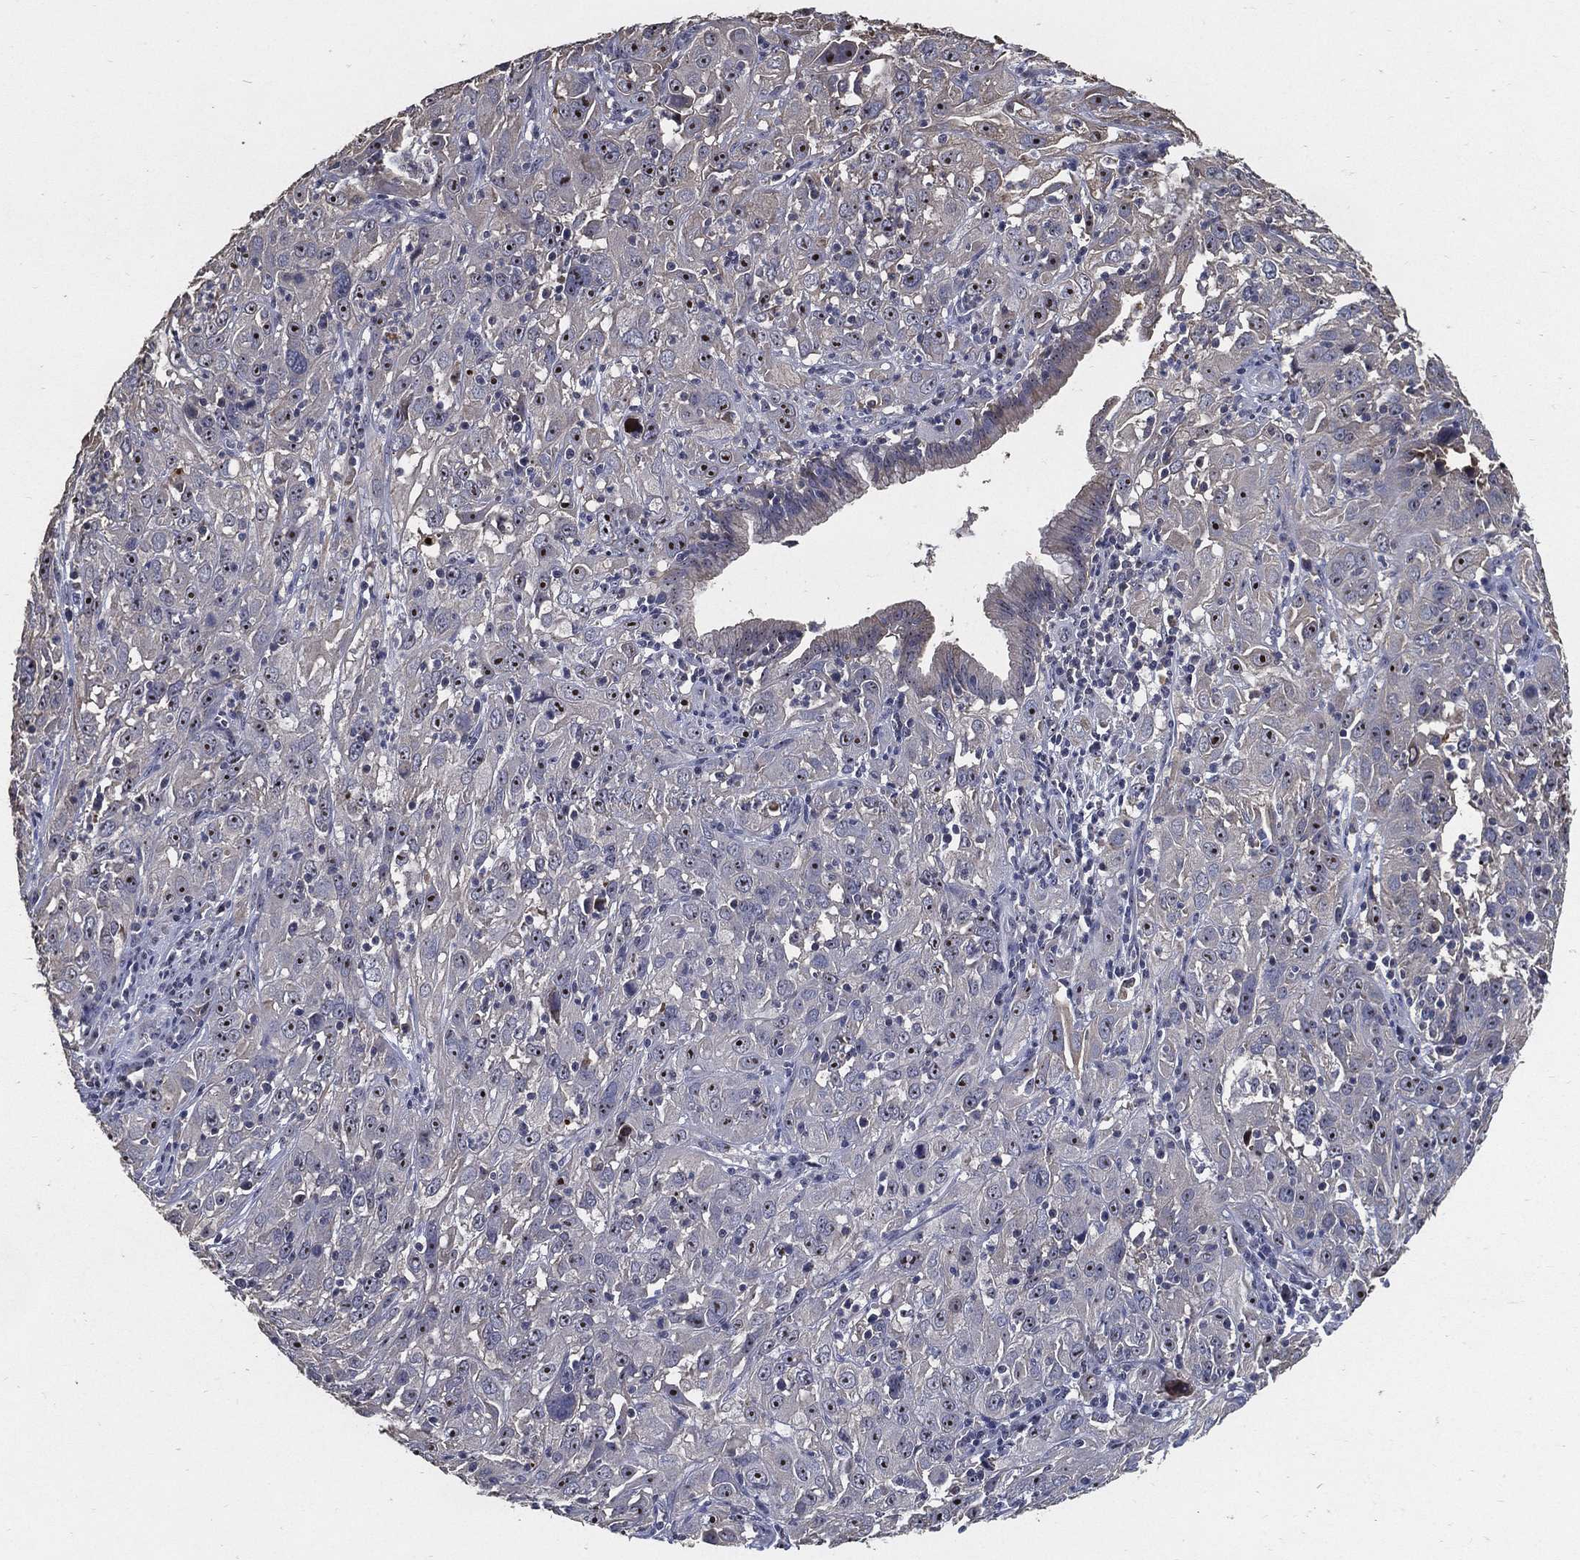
{"staining": {"intensity": "weak", "quantity": "<25%", "location": "cytoplasmic/membranous"}, "tissue": "cervical cancer", "cell_type": "Tumor cells", "image_type": "cancer", "snomed": [{"axis": "morphology", "description": "Squamous cell carcinoma, NOS"}, {"axis": "topography", "description": "Cervix"}], "caption": "Immunohistochemistry (IHC) image of cervical cancer stained for a protein (brown), which displays no positivity in tumor cells.", "gene": "EFNA1", "patient": {"sex": "female", "age": 32}}